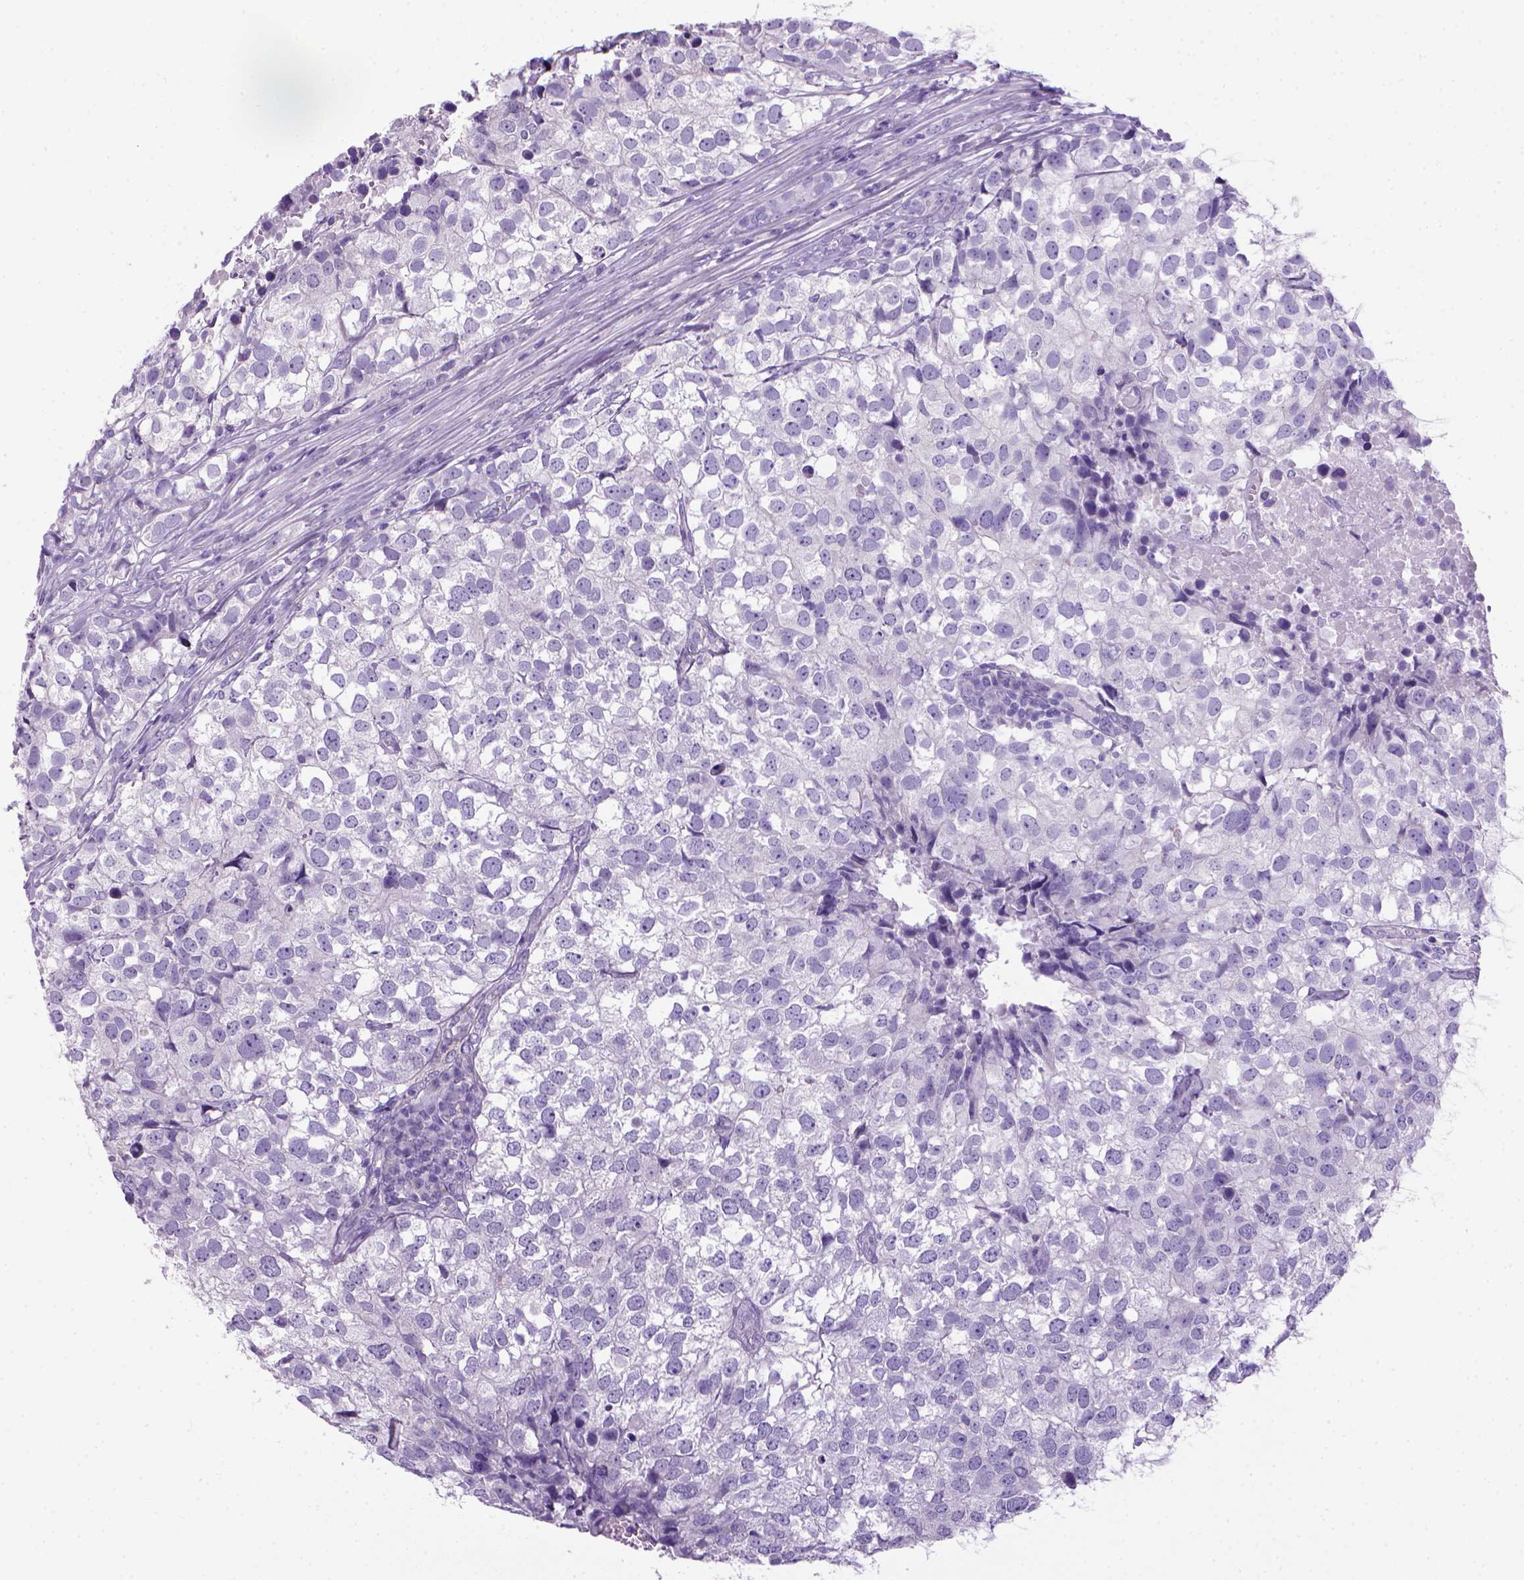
{"staining": {"intensity": "negative", "quantity": "none", "location": "none"}, "tissue": "breast cancer", "cell_type": "Tumor cells", "image_type": "cancer", "snomed": [{"axis": "morphology", "description": "Duct carcinoma"}, {"axis": "topography", "description": "Breast"}], "caption": "Immunohistochemistry of breast cancer reveals no expression in tumor cells. (Brightfield microscopy of DAB immunohistochemistry at high magnification).", "gene": "ARHGEF33", "patient": {"sex": "female", "age": 30}}